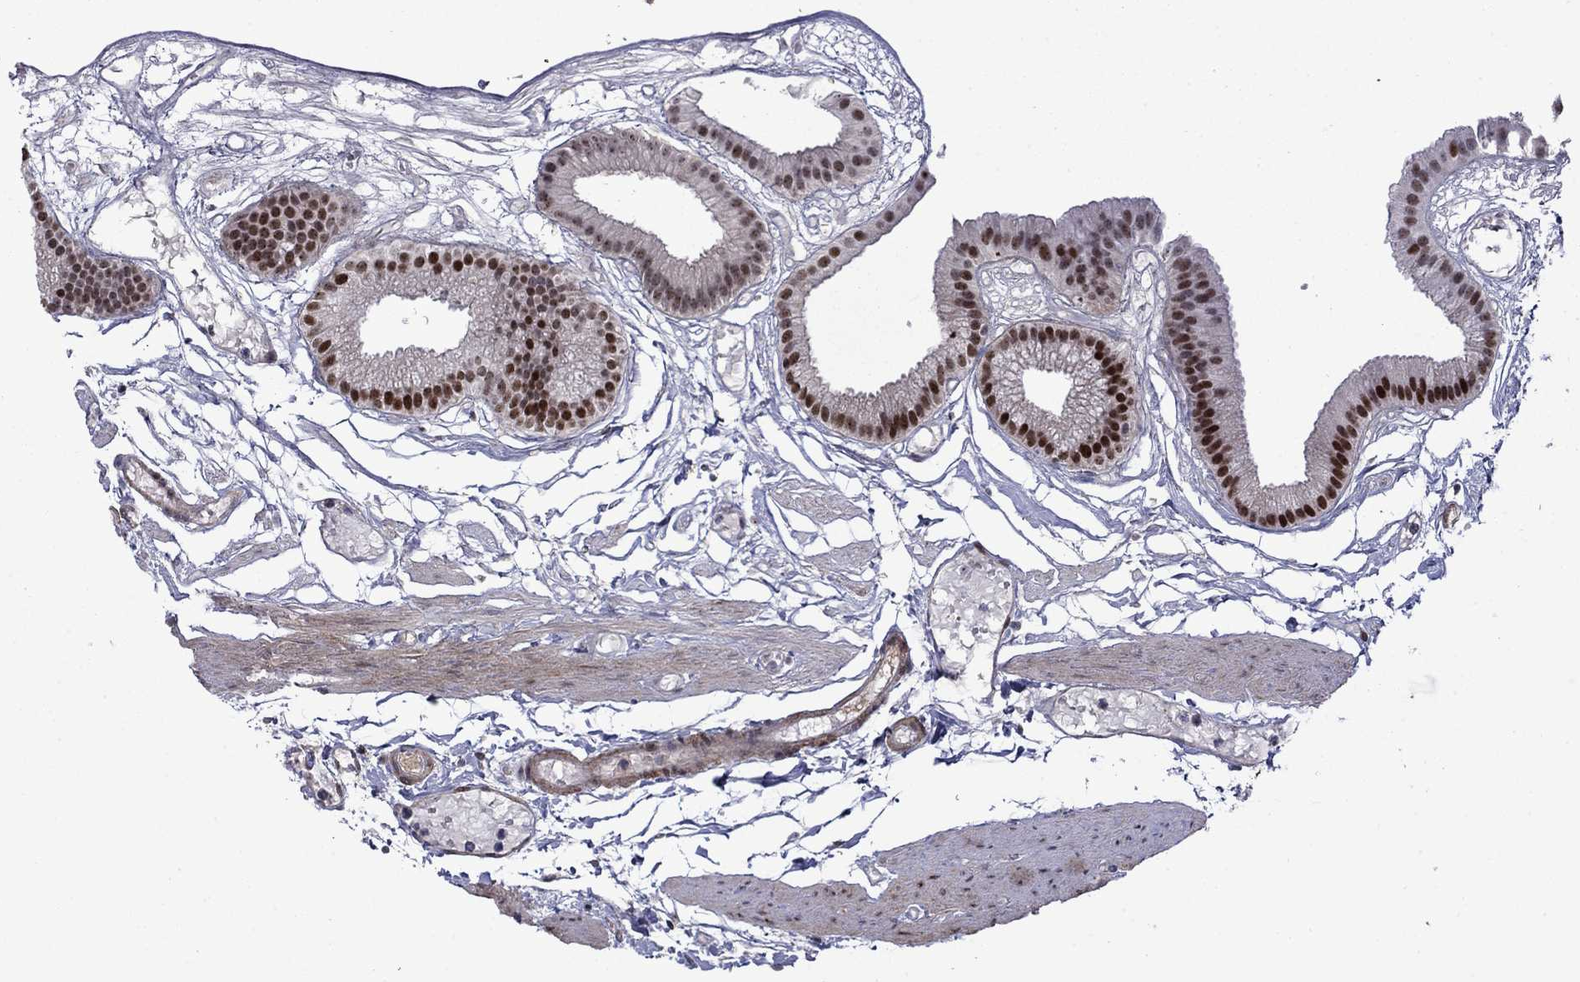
{"staining": {"intensity": "strong", "quantity": "25%-75%", "location": "nuclear"}, "tissue": "gallbladder", "cell_type": "Glandular cells", "image_type": "normal", "snomed": [{"axis": "morphology", "description": "Normal tissue, NOS"}, {"axis": "topography", "description": "Gallbladder"}], "caption": "Immunohistochemical staining of normal human gallbladder exhibits high levels of strong nuclear expression in approximately 25%-75% of glandular cells. Using DAB (3,3'-diaminobenzidine) (brown) and hematoxylin (blue) stains, captured at high magnification using brightfield microscopy.", "gene": "SURF2", "patient": {"sex": "female", "age": 45}}